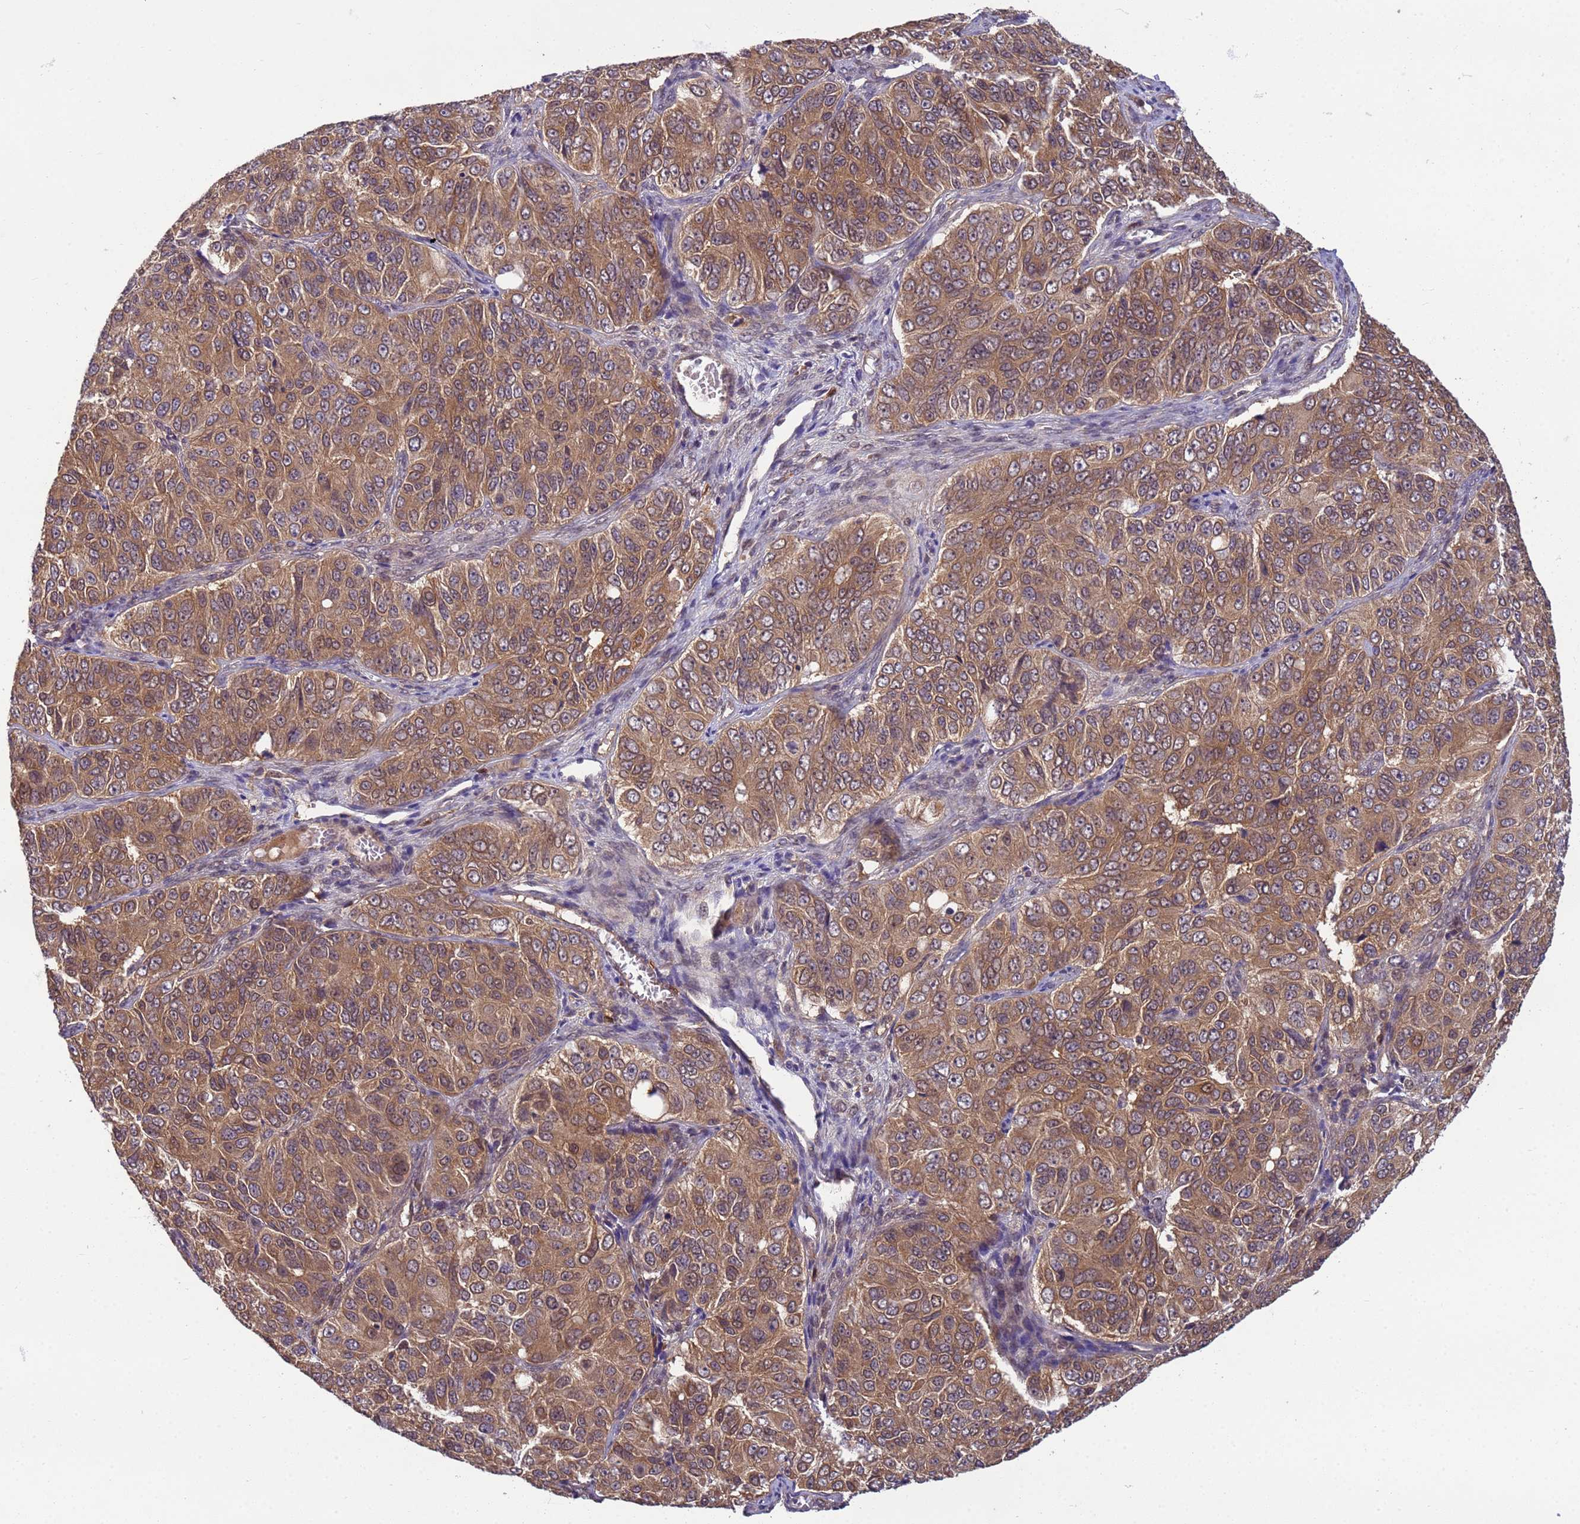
{"staining": {"intensity": "moderate", "quantity": ">75%", "location": "cytoplasmic/membranous,nuclear"}, "tissue": "ovarian cancer", "cell_type": "Tumor cells", "image_type": "cancer", "snomed": [{"axis": "morphology", "description": "Carcinoma, endometroid"}, {"axis": "topography", "description": "Ovary"}], "caption": "IHC staining of endometroid carcinoma (ovarian), which displays medium levels of moderate cytoplasmic/membranous and nuclear expression in approximately >75% of tumor cells indicating moderate cytoplasmic/membranous and nuclear protein positivity. The staining was performed using DAB (brown) for protein detection and nuclei were counterstained in hematoxylin (blue).", "gene": "NPEPPS", "patient": {"sex": "female", "age": 51}}